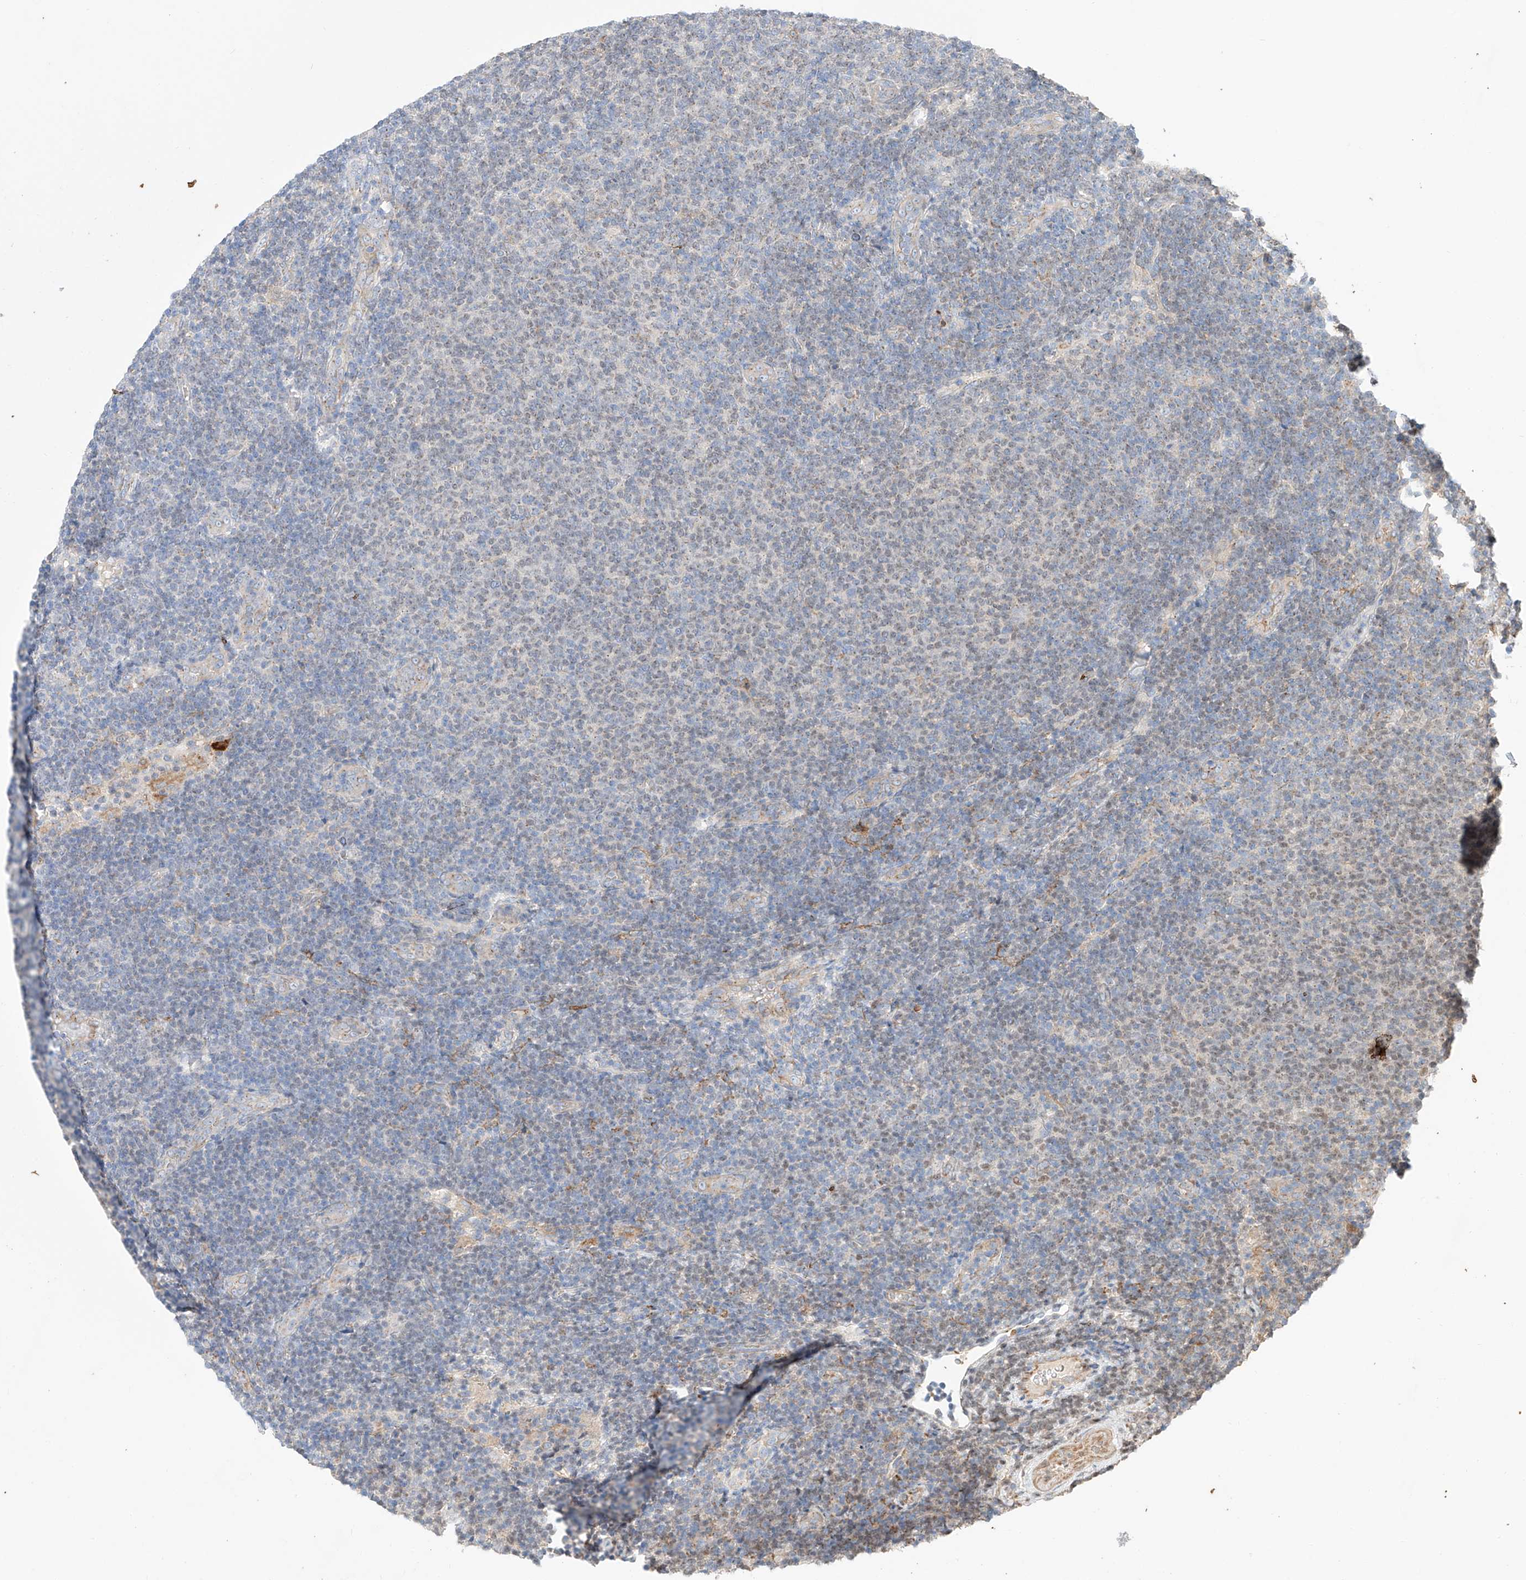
{"staining": {"intensity": "negative", "quantity": "none", "location": "none"}, "tissue": "lymphoma", "cell_type": "Tumor cells", "image_type": "cancer", "snomed": [{"axis": "morphology", "description": "Malignant lymphoma, non-Hodgkin's type, Low grade"}, {"axis": "topography", "description": "Lymph node"}], "caption": "Immunohistochemical staining of human malignant lymphoma, non-Hodgkin's type (low-grade) exhibits no significant expression in tumor cells. The staining was performed using DAB (3,3'-diaminobenzidine) to visualize the protein expression in brown, while the nuclei were stained in blue with hematoxylin (Magnification: 20x).", "gene": "MOSPD1", "patient": {"sex": "male", "age": 66}}